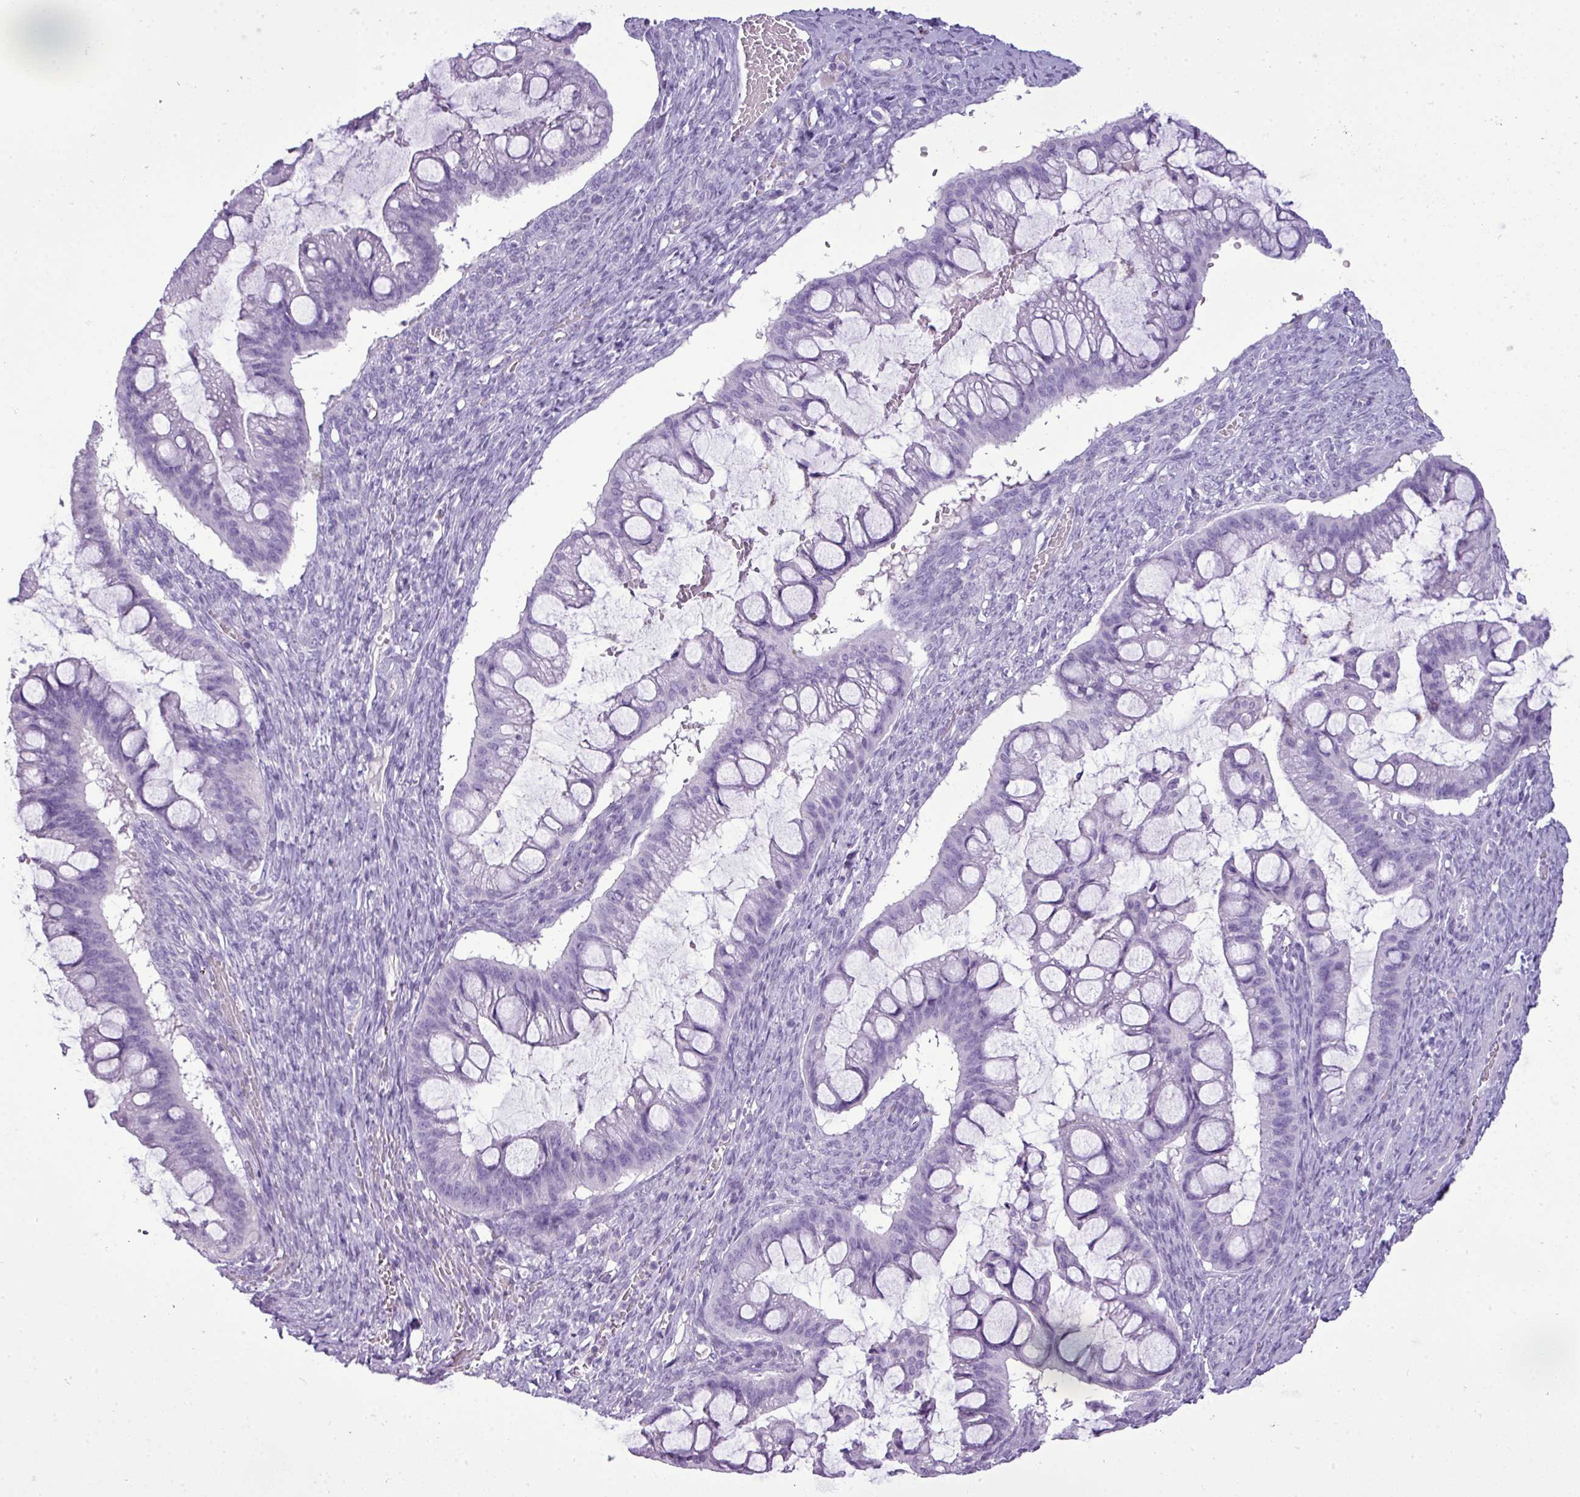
{"staining": {"intensity": "negative", "quantity": "none", "location": "none"}, "tissue": "ovarian cancer", "cell_type": "Tumor cells", "image_type": "cancer", "snomed": [{"axis": "morphology", "description": "Cystadenocarcinoma, mucinous, NOS"}, {"axis": "topography", "description": "Ovary"}], "caption": "Immunohistochemistry (IHC) photomicrograph of human ovarian cancer (mucinous cystadenocarcinoma) stained for a protein (brown), which shows no expression in tumor cells.", "gene": "RBMXL2", "patient": {"sex": "female", "age": 73}}